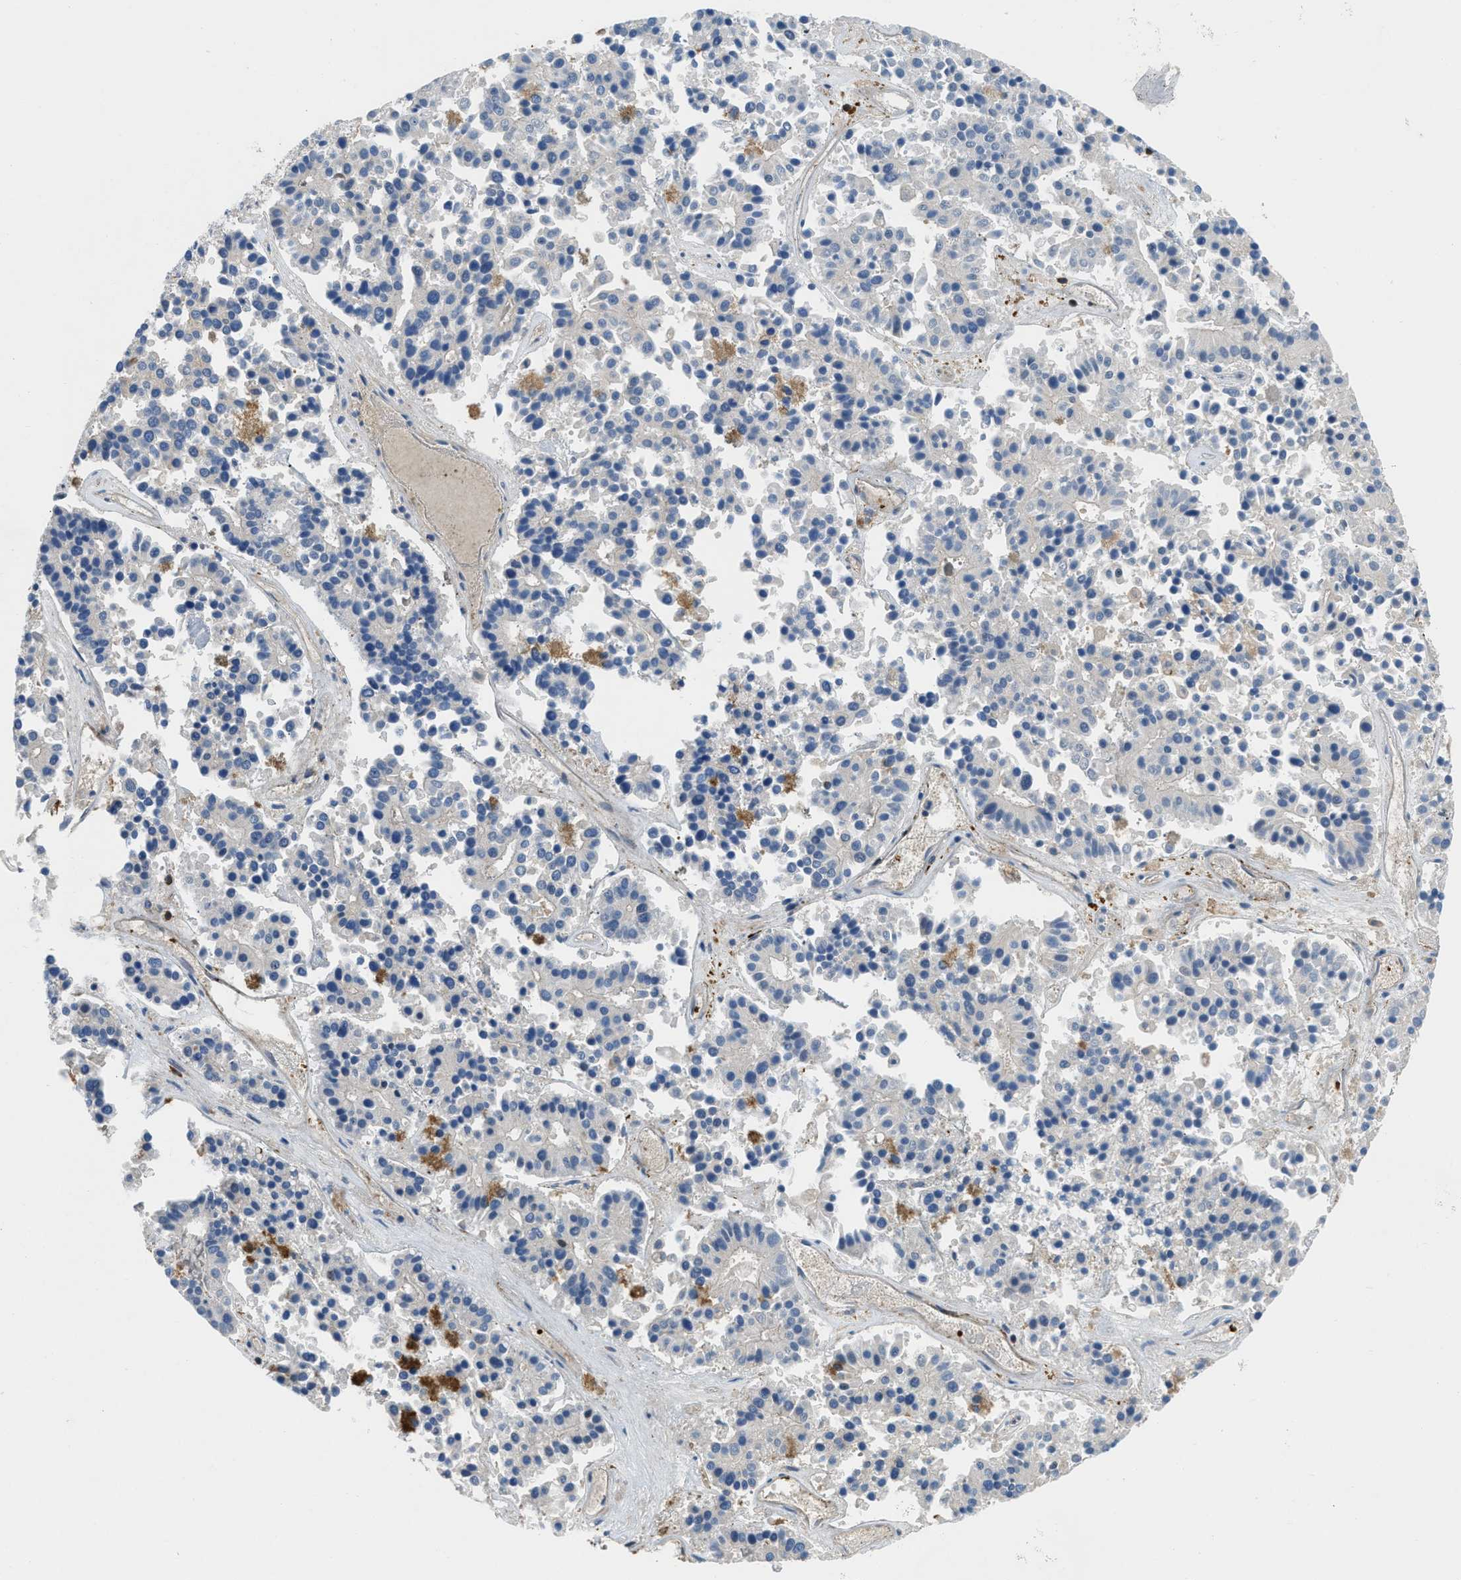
{"staining": {"intensity": "negative", "quantity": "none", "location": "none"}, "tissue": "pancreatic cancer", "cell_type": "Tumor cells", "image_type": "cancer", "snomed": [{"axis": "morphology", "description": "Adenocarcinoma, NOS"}, {"axis": "topography", "description": "Pancreas"}], "caption": "The IHC micrograph has no significant expression in tumor cells of pancreatic adenocarcinoma tissue. The staining was performed using DAB to visualize the protein expression in brown, while the nuclei were stained in blue with hematoxylin (Magnification: 20x).", "gene": "NYNRIN", "patient": {"sex": "male", "age": 50}}